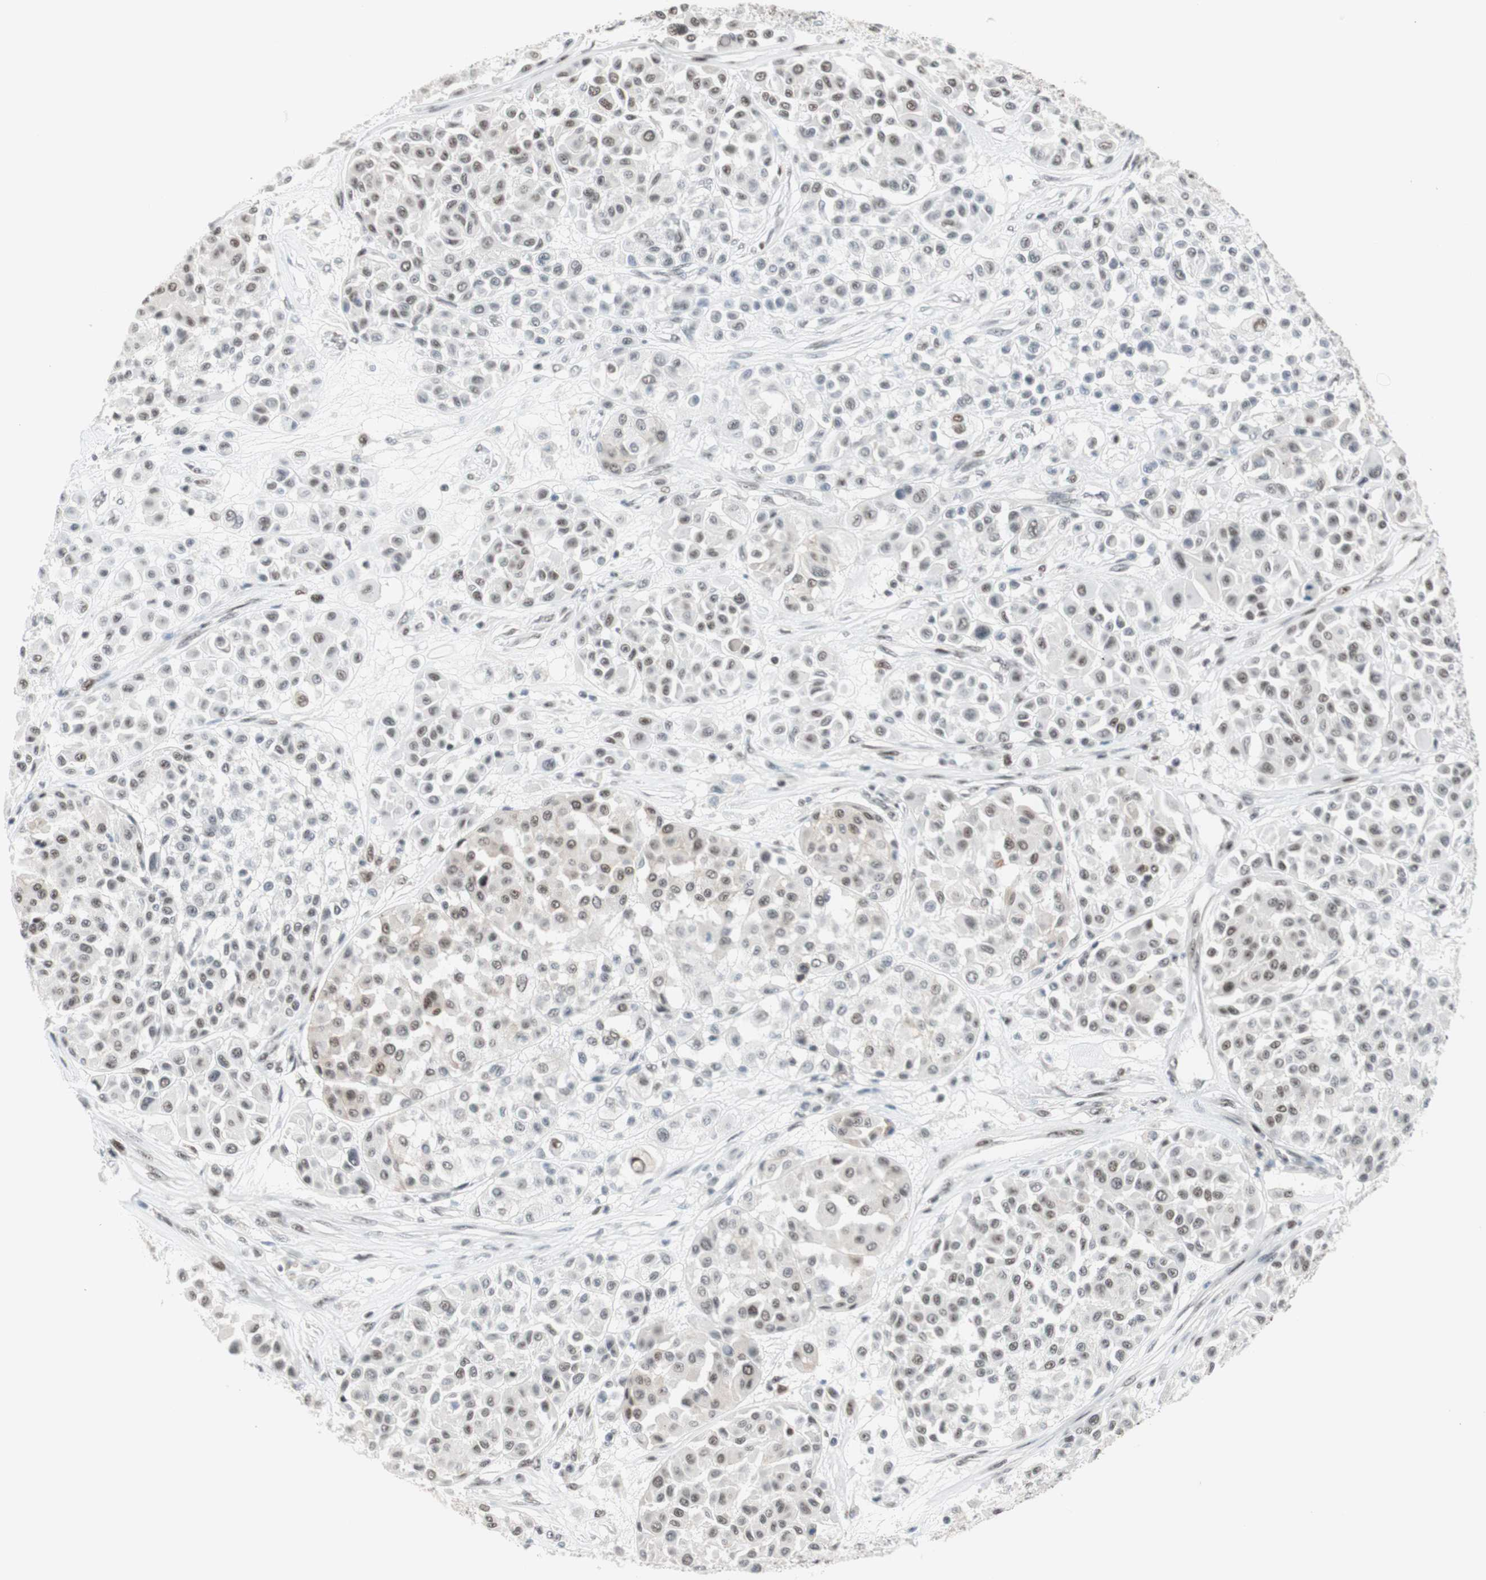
{"staining": {"intensity": "weak", "quantity": "25%-75%", "location": "nuclear"}, "tissue": "melanoma", "cell_type": "Tumor cells", "image_type": "cancer", "snomed": [{"axis": "morphology", "description": "Malignant melanoma, Metastatic site"}, {"axis": "topography", "description": "Soft tissue"}], "caption": "Protein expression analysis of human malignant melanoma (metastatic site) reveals weak nuclear expression in about 25%-75% of tumor cells.", "gene": "PRPF19", "patient": {"sex": "male", "age": 41}}